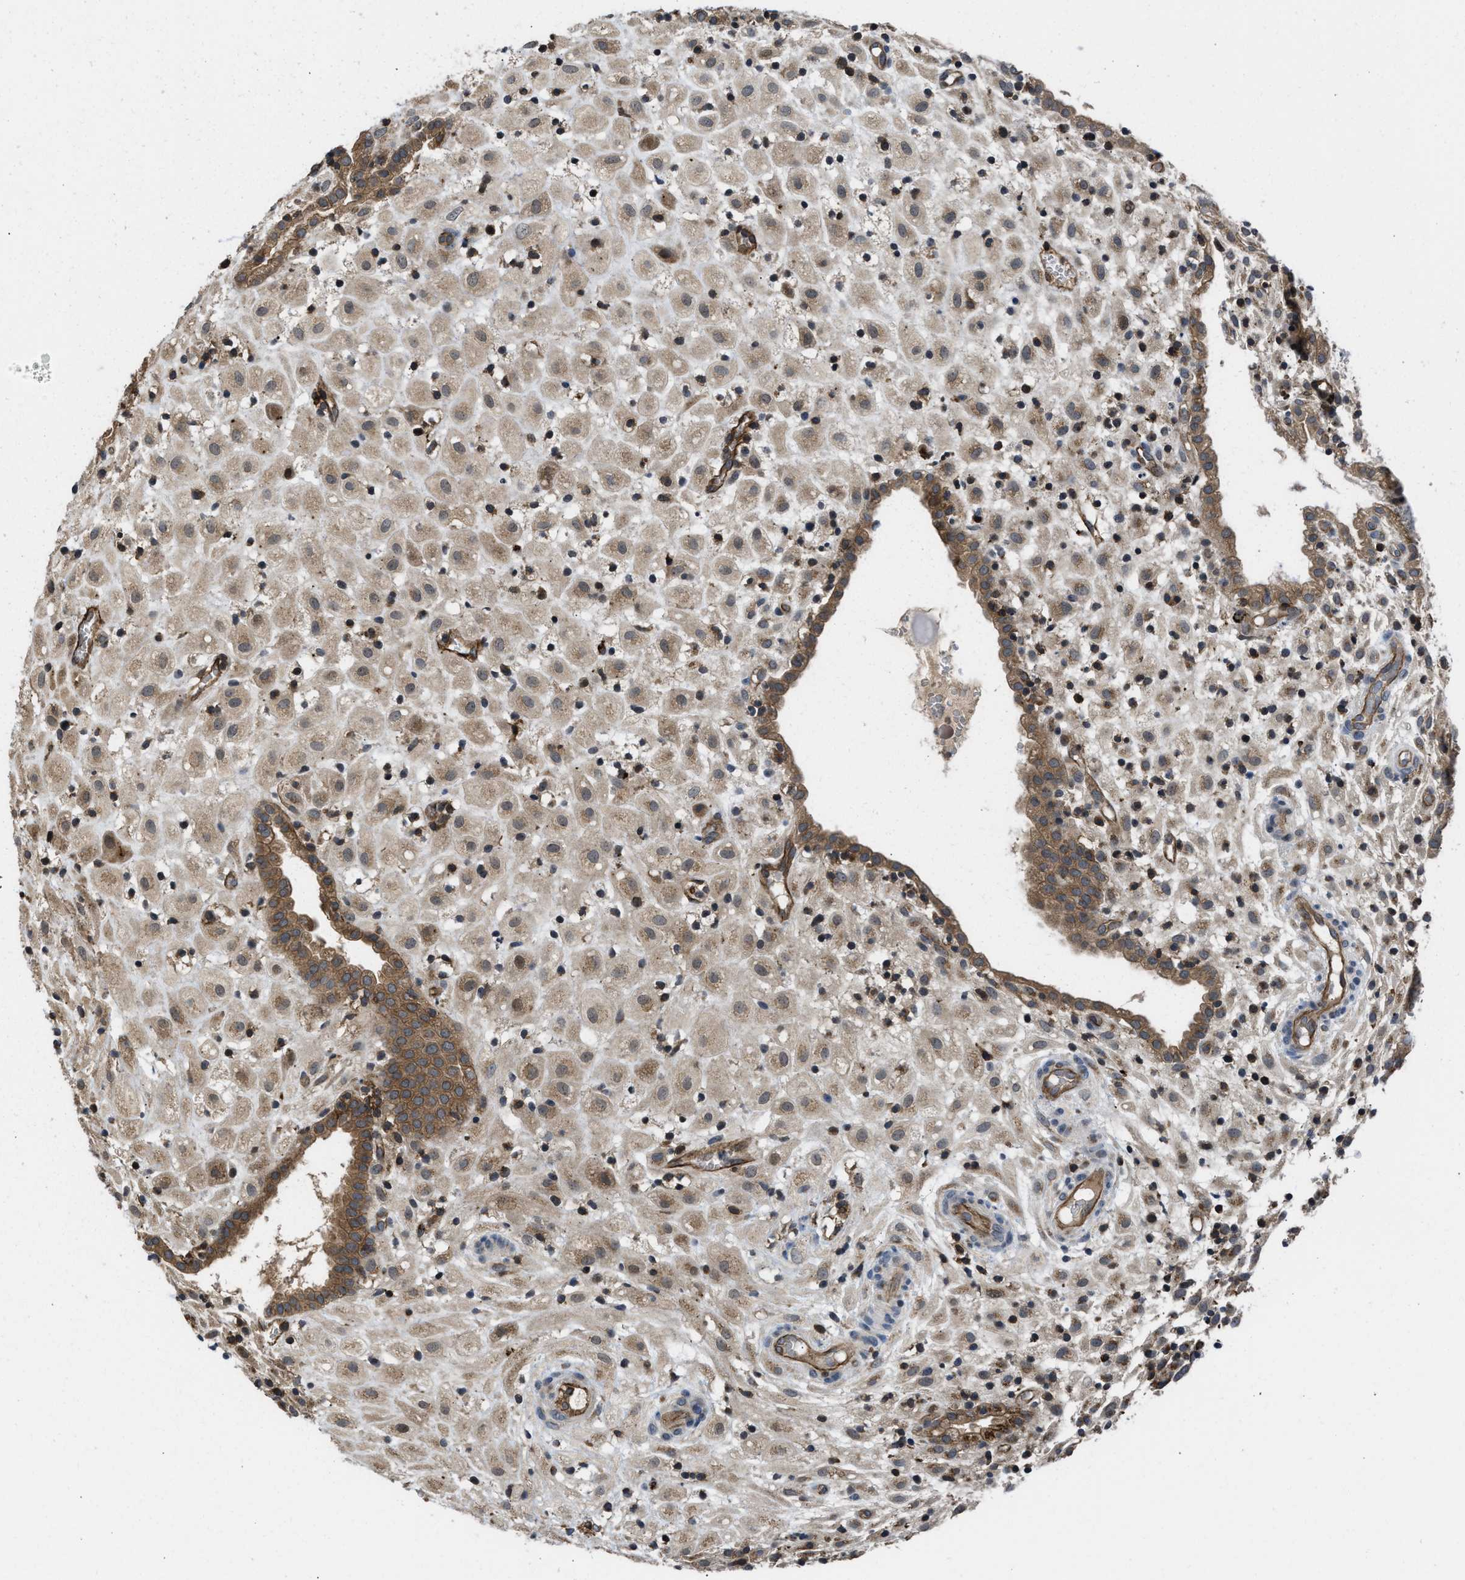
{"staining": {"intensity": "weak", "quantity": ">75%", "location": "cytoplasmic/membranous"}, "tissue": "placenta", "cell_type": "Decidual cells", "image_type": "normal", "snomed": [{"axis": "morphology", "description": "Normal tissue, NOS"}, {"axis": "topography", "description": "Placenta"}], "caption": "This image displays immunohistochemistry (IHC) staining of normal human placenta, with low weak cytoplasmic/membranous positivity in about >75% of decidual cells.", "gene": "GPATCH2L", "patient": {"sex": "female", "age": 18}}